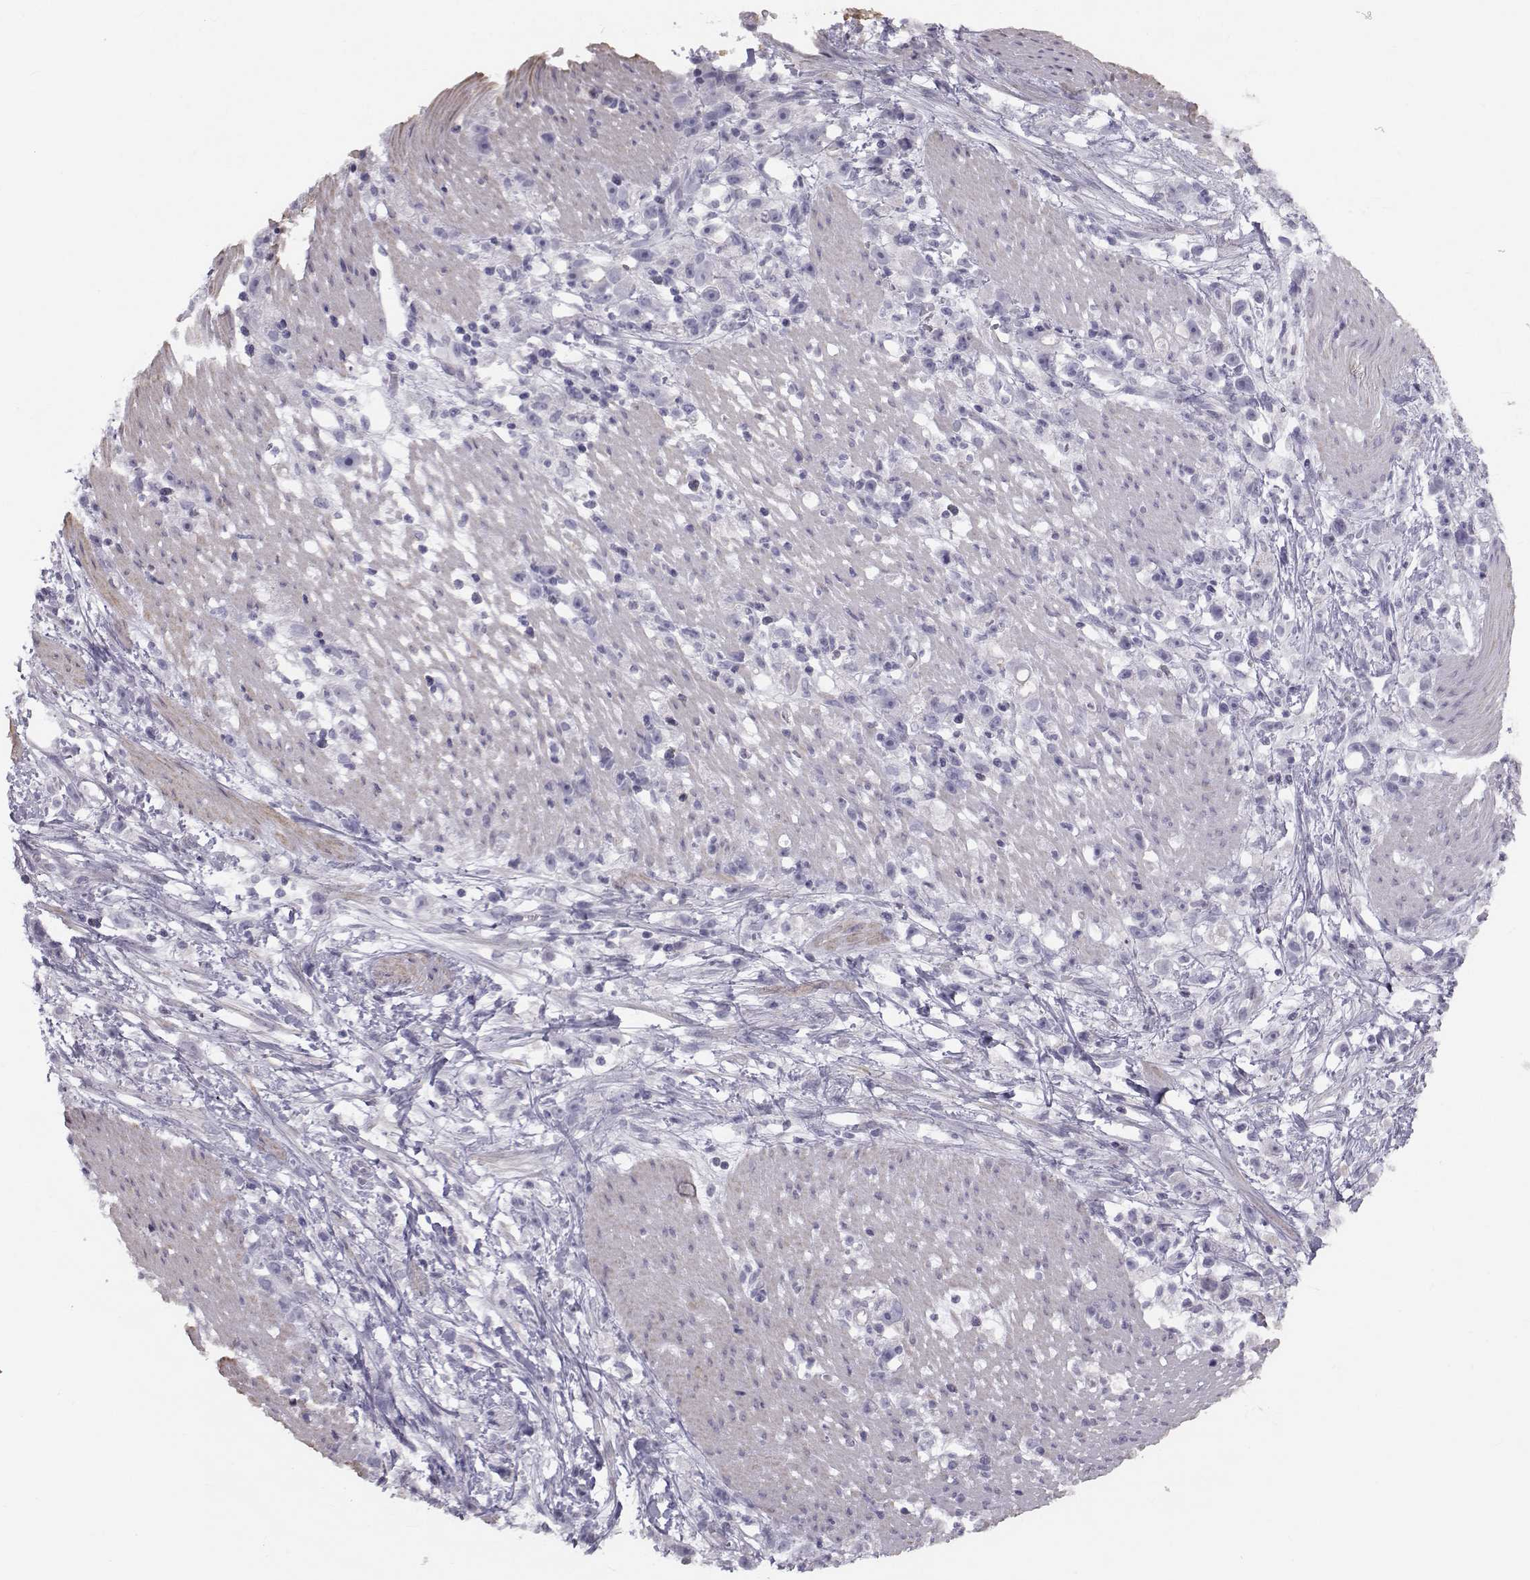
{"staining": {"intensity": "negative", "quantity": "none", "location": "none"}, "tissue": "stomach cancer", "cell_type": "Tumor cells", "image_type": "cancer", "snomed": [{"axis": "morphology", "description": "Adenocarcinoma, NOS"}, {"axis": "topography", "description": "Stomach"}], "caption": "Protein analysis of stomach adenocarcinoma reveals no significant staining in tumor cells.", "gene": "GARIN3", "patient": {"sex": "female", "age": 59}}